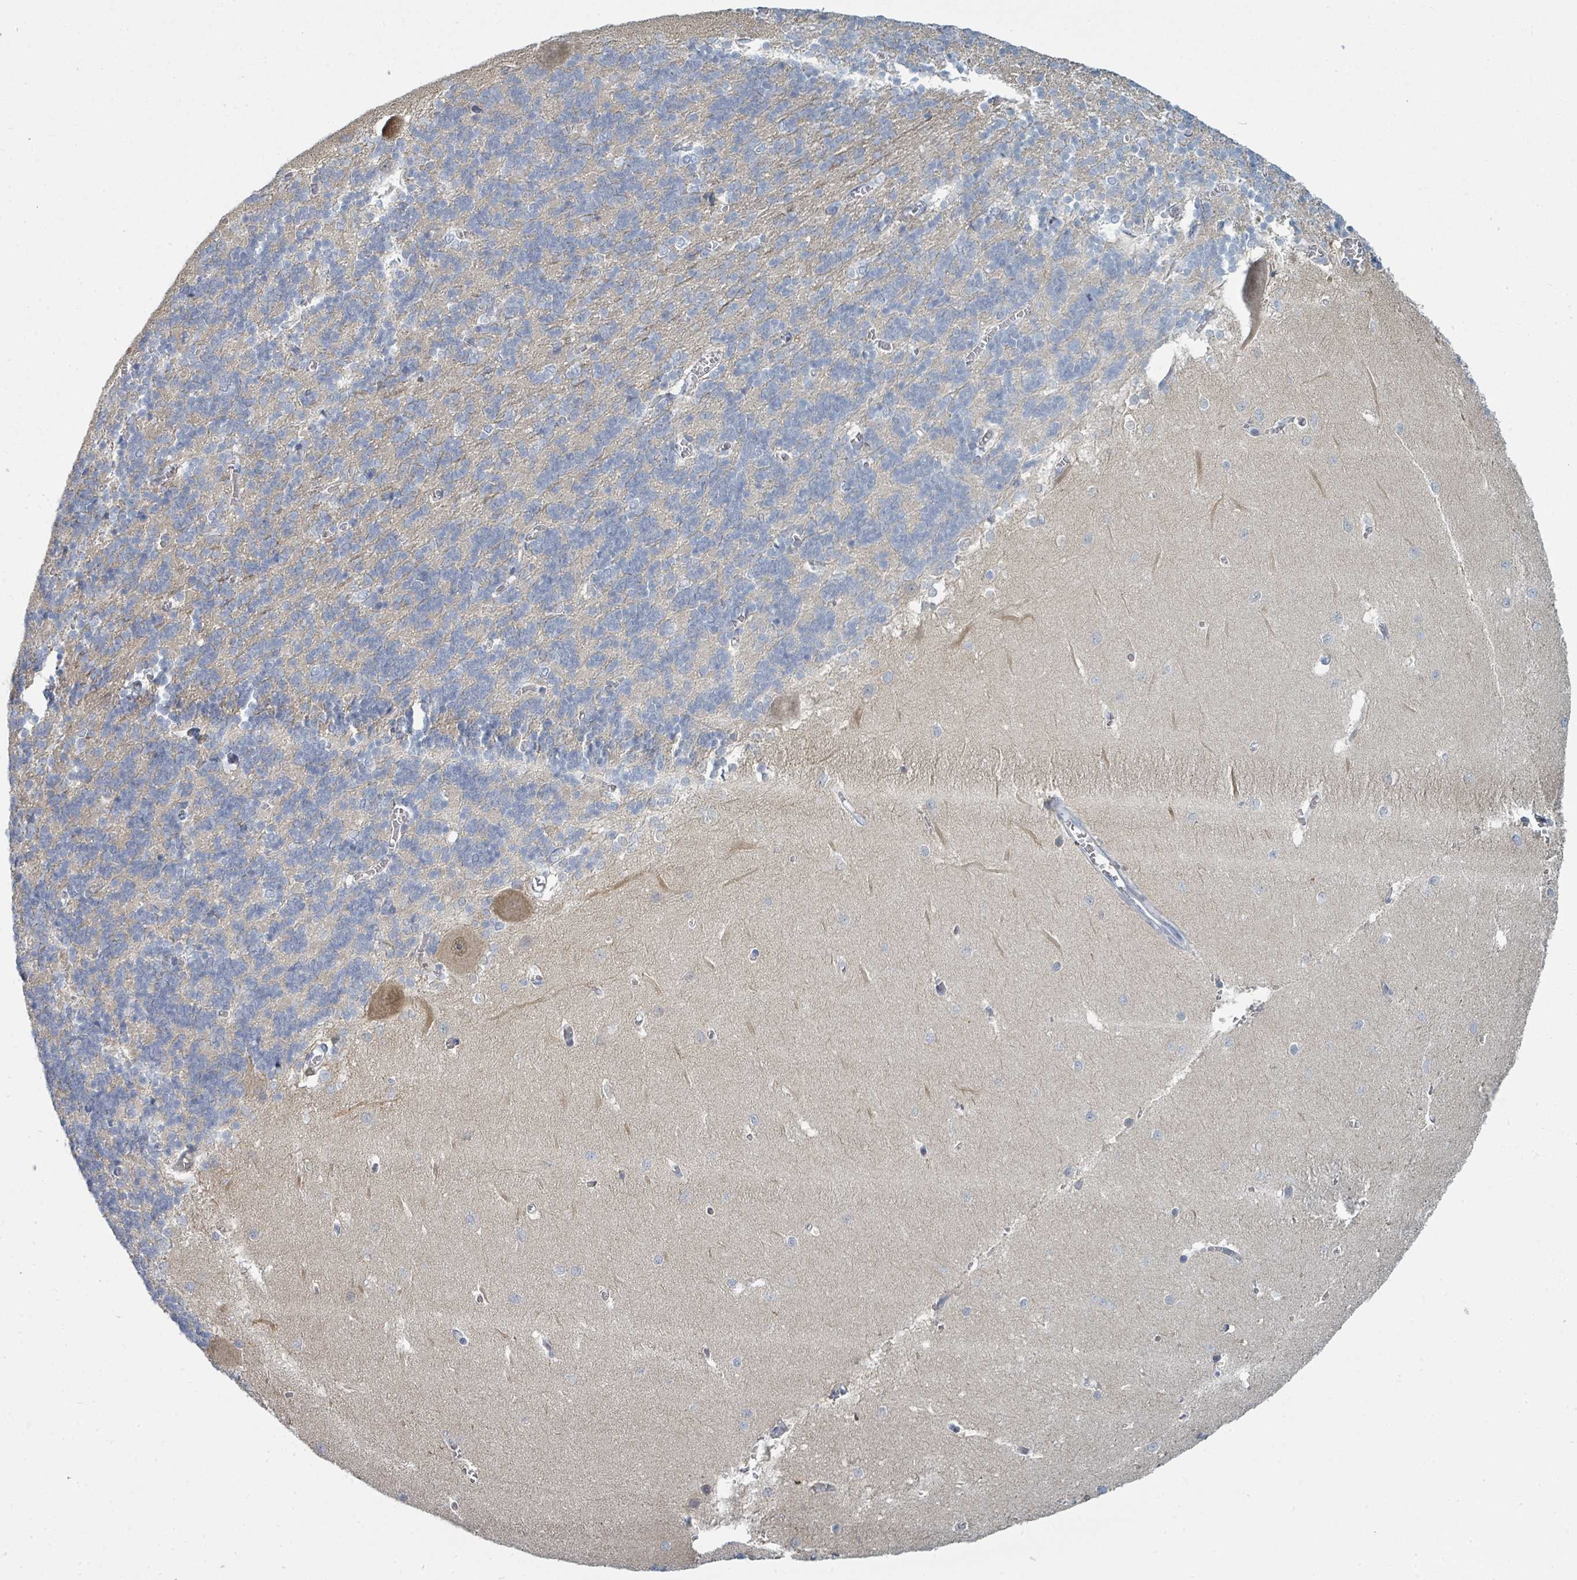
{"staining": {"intensity": "negative", "quantity": "none", "location": "none"}, "tissue": "cerebellum", "cell_type": "Cells in granular layer", "image_type": "normal", "snomed": [{"axis": "morphology", "description": "Normal tissue, NOS"}, {"axis": "topography", "description": "Cerebellum"}], "caption": "IHC image of benign cerebellum stained for a protein (brown), which reveals no expression in cells in granular layer.", "gene": "SLC25A45", "patient": {"sex": "male", "age": 37}}